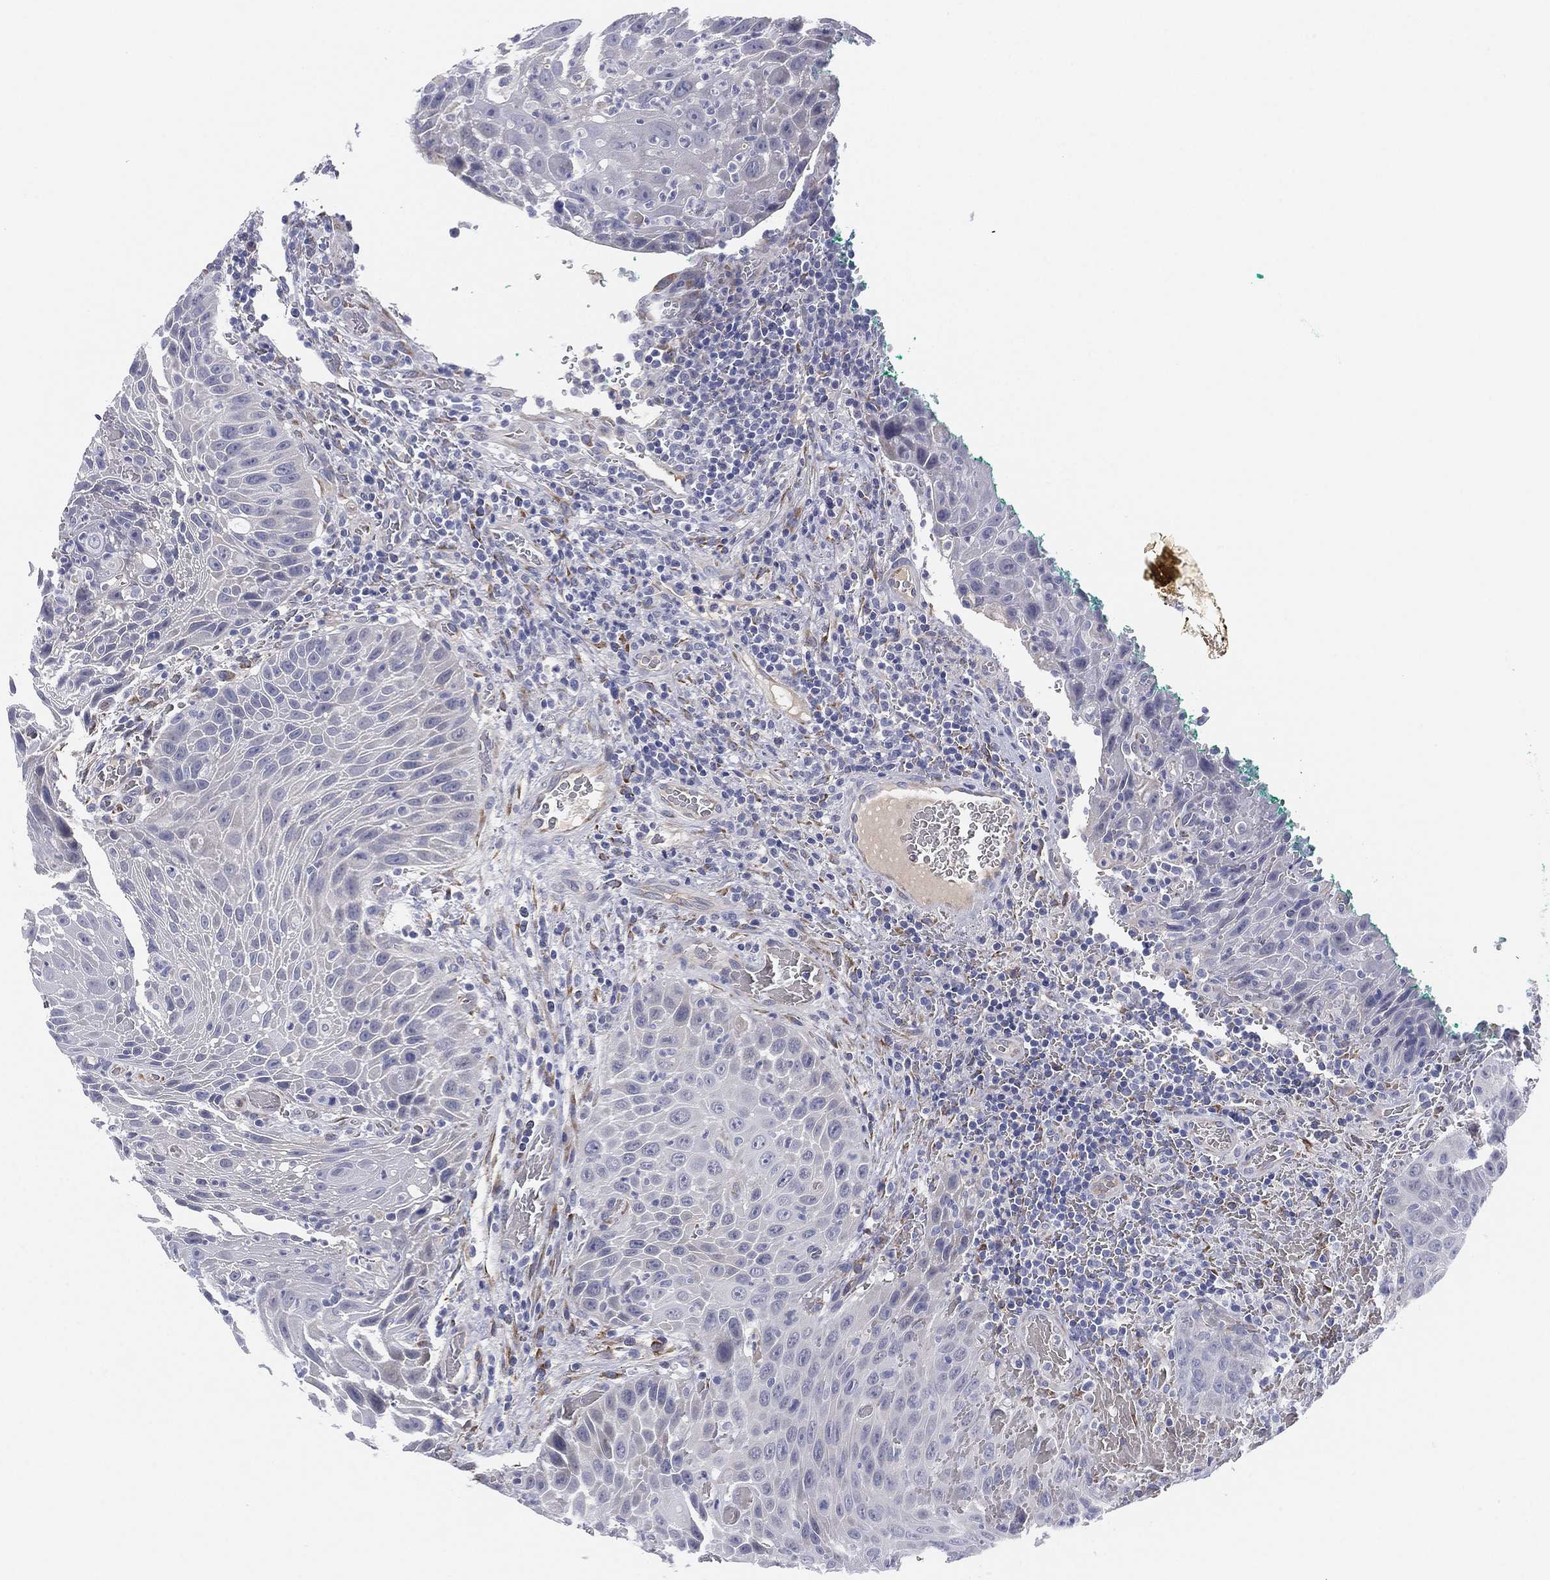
{"staining": {"intensity": "negative", "quantity": "none", "location": "none"}, "tissue": "head and neck cancer", "cell_type": "Tumor cells", "image_type": "cancer", "snomed": [{"axis": "morphology", "description": "Squamous cell carcinoma, NOS"}, {"axis": "topography", "description": "Head-Neck"}], "caption": "Histopathology image shows no protein positivity in tumor cells of head and neck squamous cell carcinoma tissue.", "gene": "MLF1", "patient": {"sex": "male", "age": 69}}